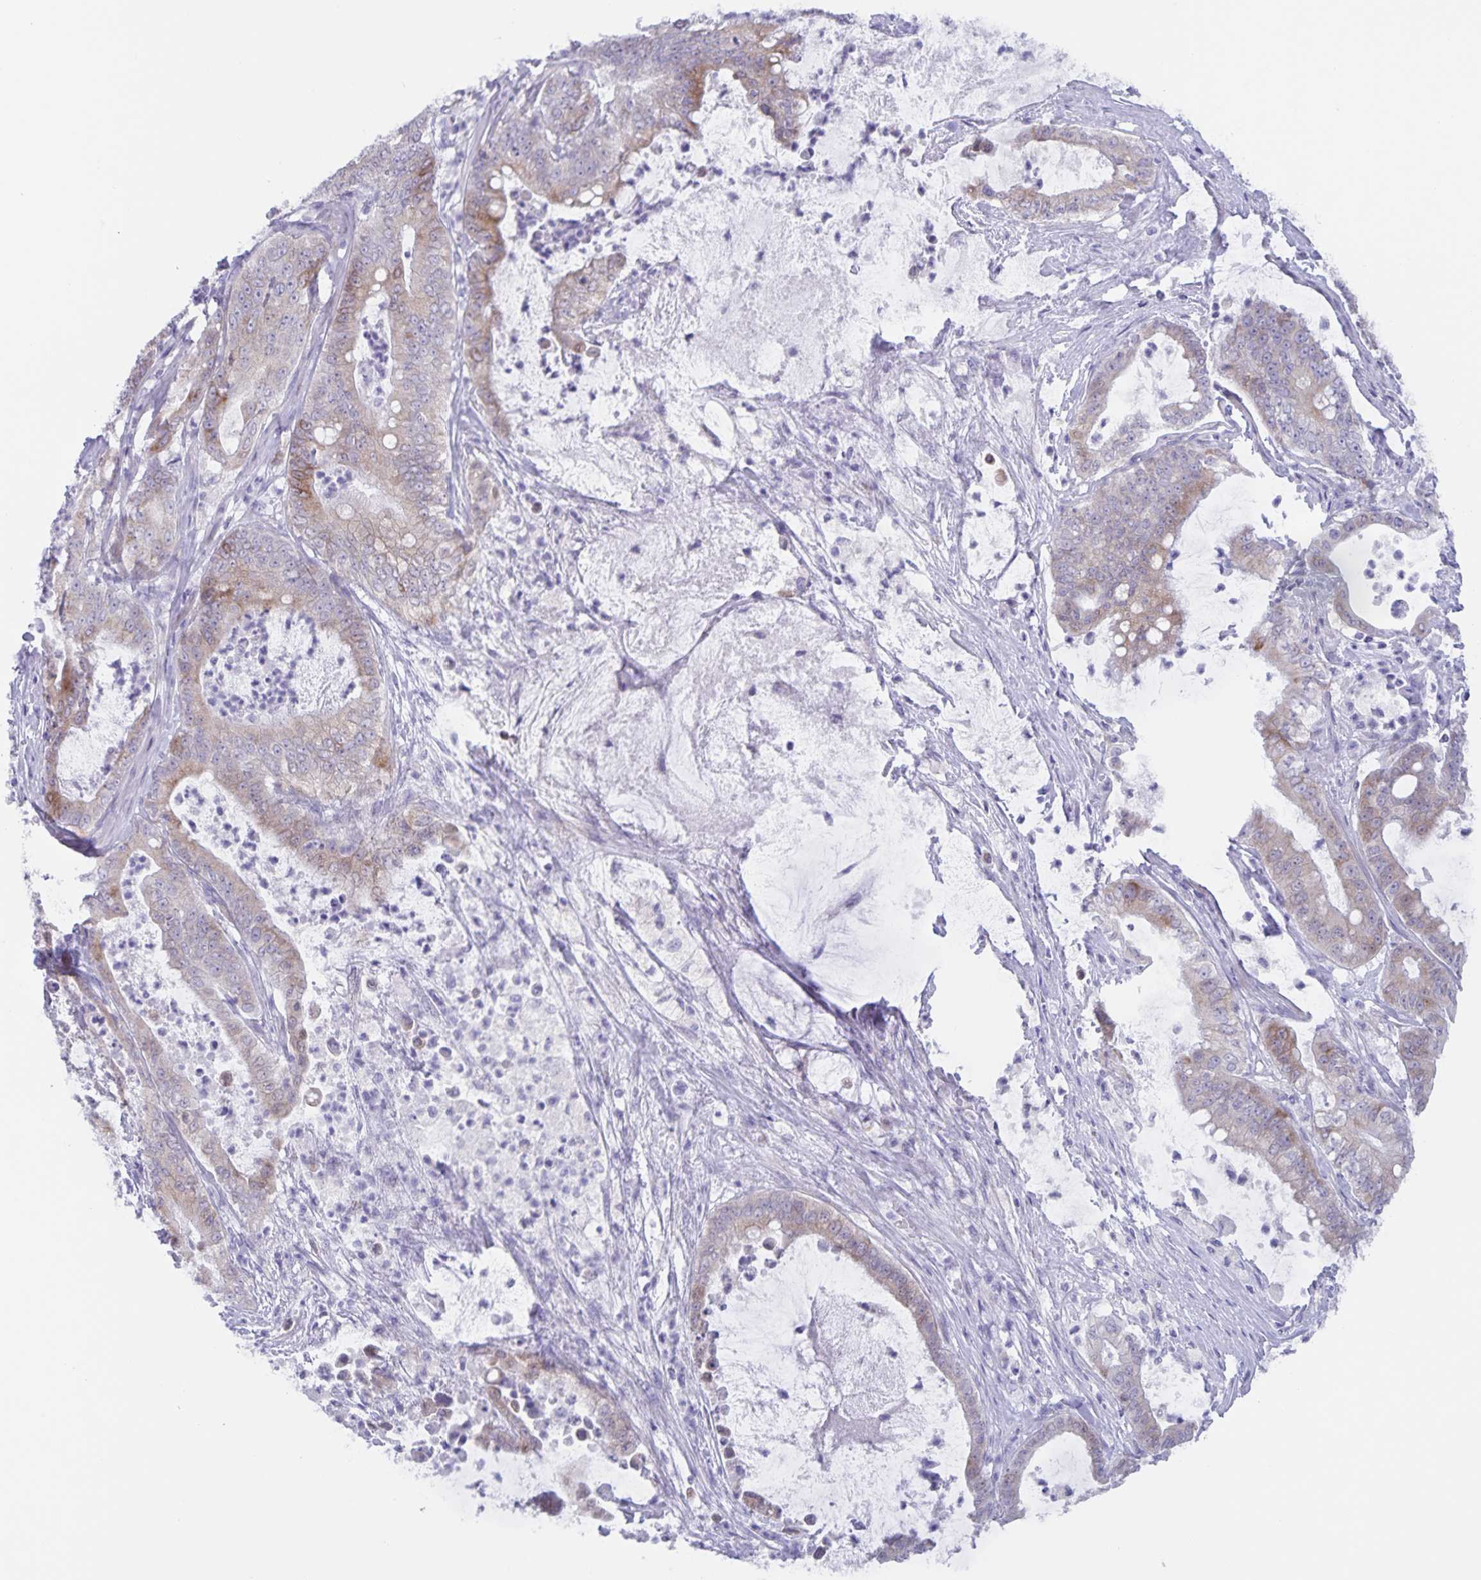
{"staining": {"intensity": "weak", "quantity": "25%-75%", "location": "cytoplasmic/membranous"}, "tissue": "pancreatic cancer", "cell_type": "Tumor cells", "image_type": "cancer", "snomed": [{"axis": "morphology", "description": "Adenocarcinoma, NOS"}, {"axis": "topography", "description": "Pancreas"}], "caption": "Approximately 25%-75% of tumor cells in adenocarcinoma (pancreatic) reveal weak cytoplasmic/membranous protein positivity as visualized by brown immunohistochemical staining.", "gene": "AQP4", "patient": {"sex": "male", "age": 71}}